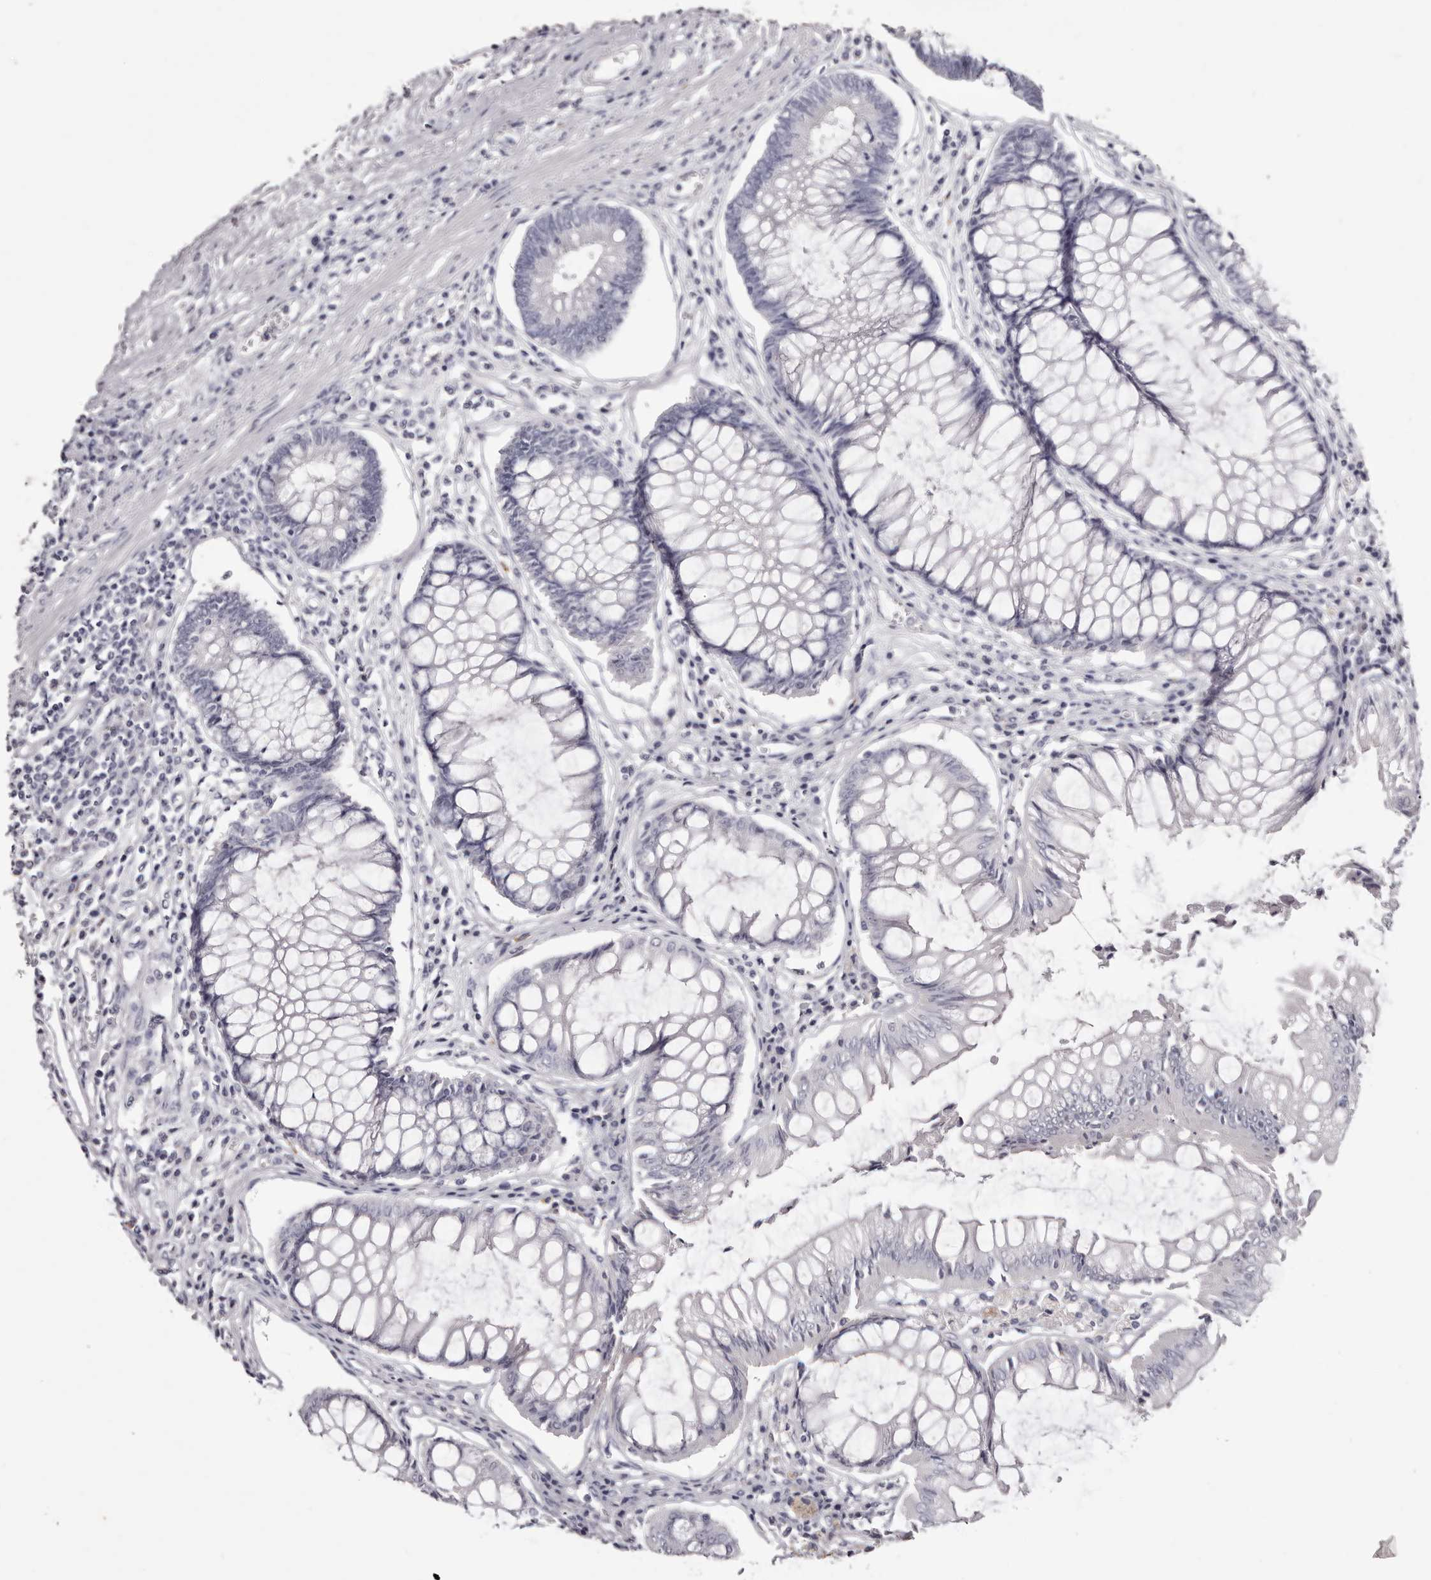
{"staining": {"intensity": "negative", "quantity": "none", "location": "none"}, "tissue": "colorectal cancer", "cell_type": "Tumor cells", "image_type": "cancer", "snomed": [{"axis": "morphology", "description": "Adenocarcinoma, NOS"}, {"axis": "topography", "description": "Rectum"}], "caption": "Immunohistochemistry of colorectal adenocarcinoma reveals no positivity in tumor cells.", "gene": "CA6", "patient": {"sex": "male", "age": 84}}